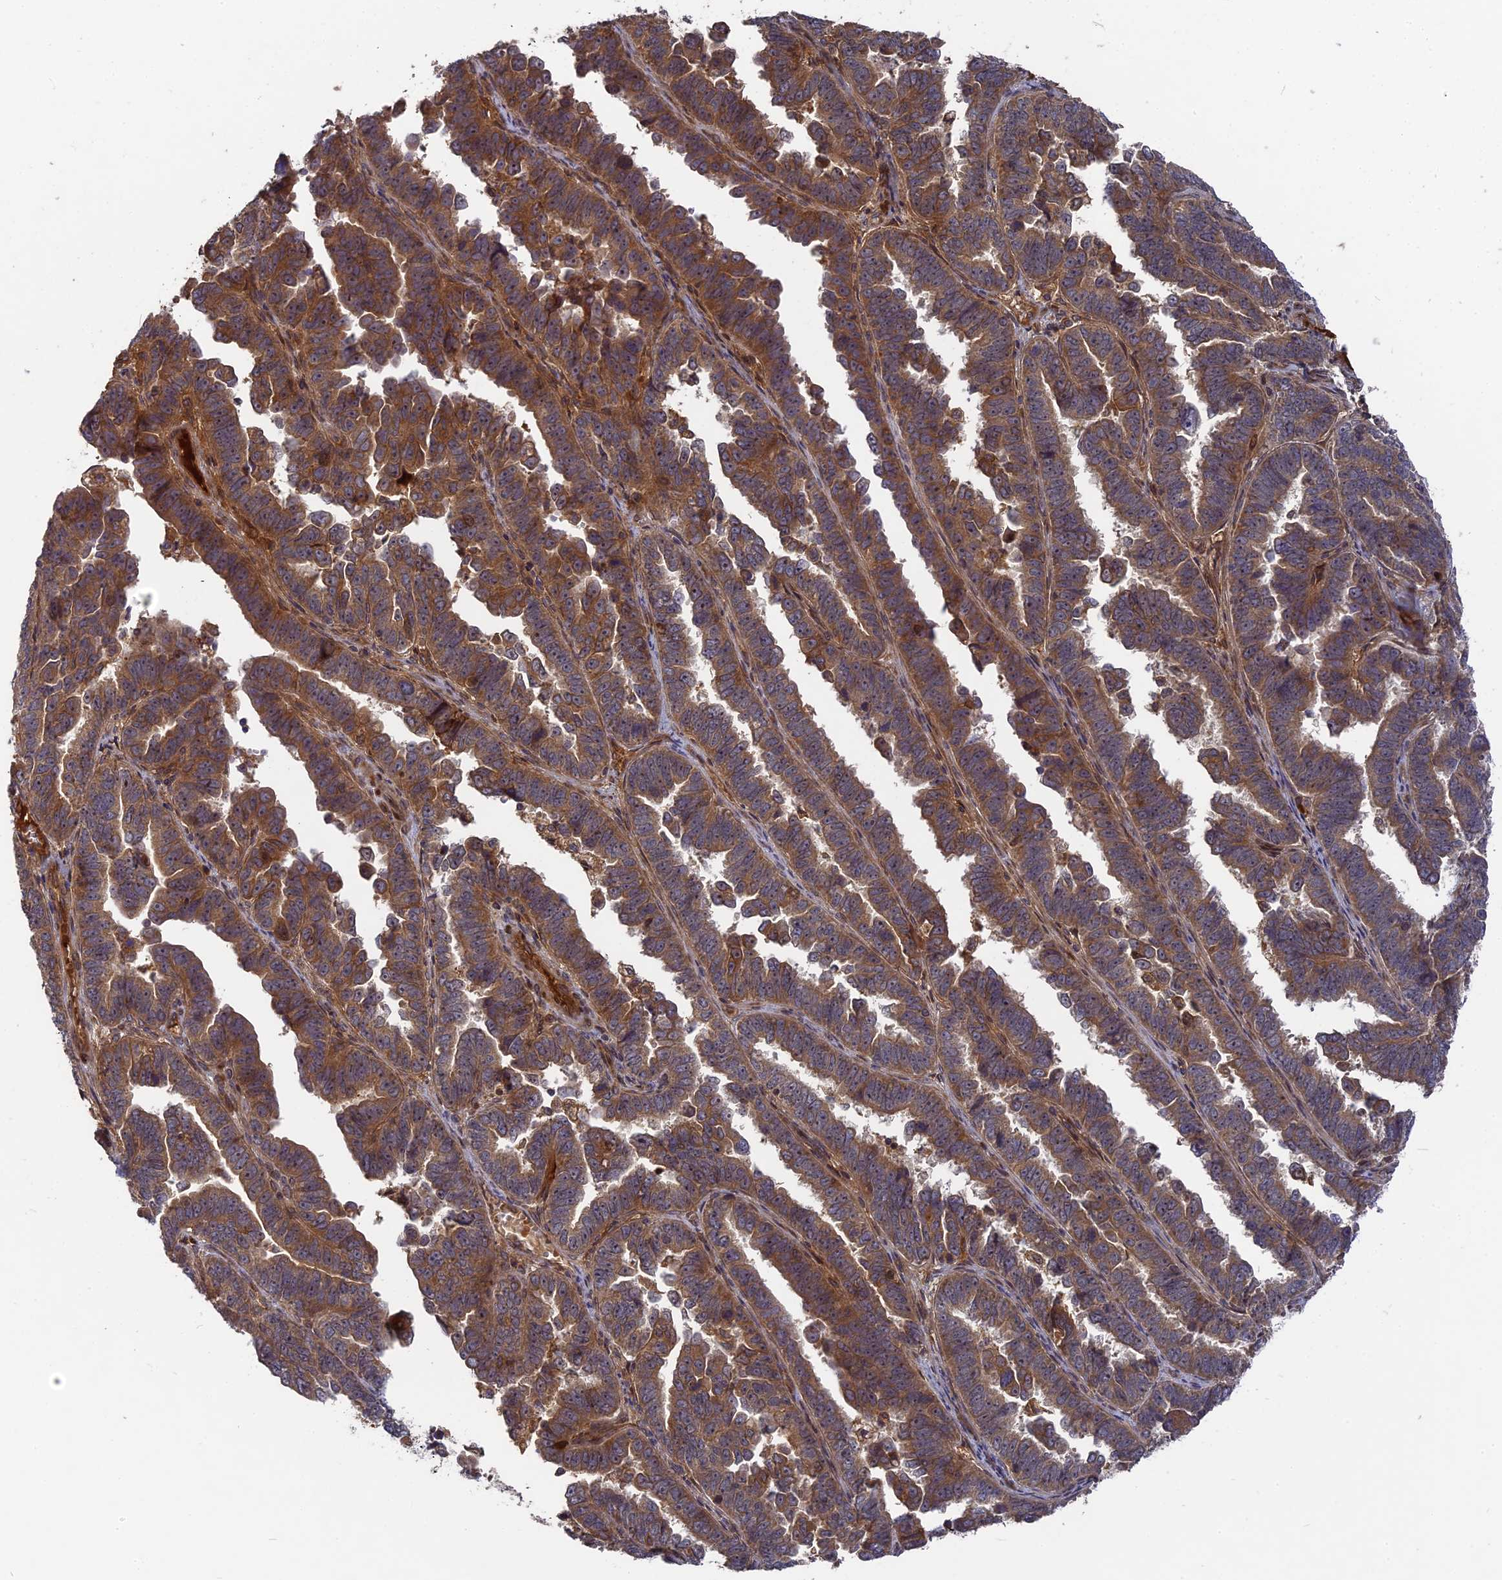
{"staining": {"intensity": "moderate", "quantity": ">75%", "location": "cytoplasmic/membranous"}, "tissue": "endometrial cancer", "cell_type": "Tumor cells", "image_type": "cancer", "snomed": [{"axis": "morphology", "description": "Adenocarcinoma, NOS"}, {"axis": "topography", "description": "Endometrium"}], "caption": "An IHC histopathology image of tumor tissue is shown. Protein staining in brown highlights moderate cytoplasmic/membranous positivity in endometrial cancer within tumor cells.", "gene": "TMUB2", "patient": {"sex": "female", "age": 75}}